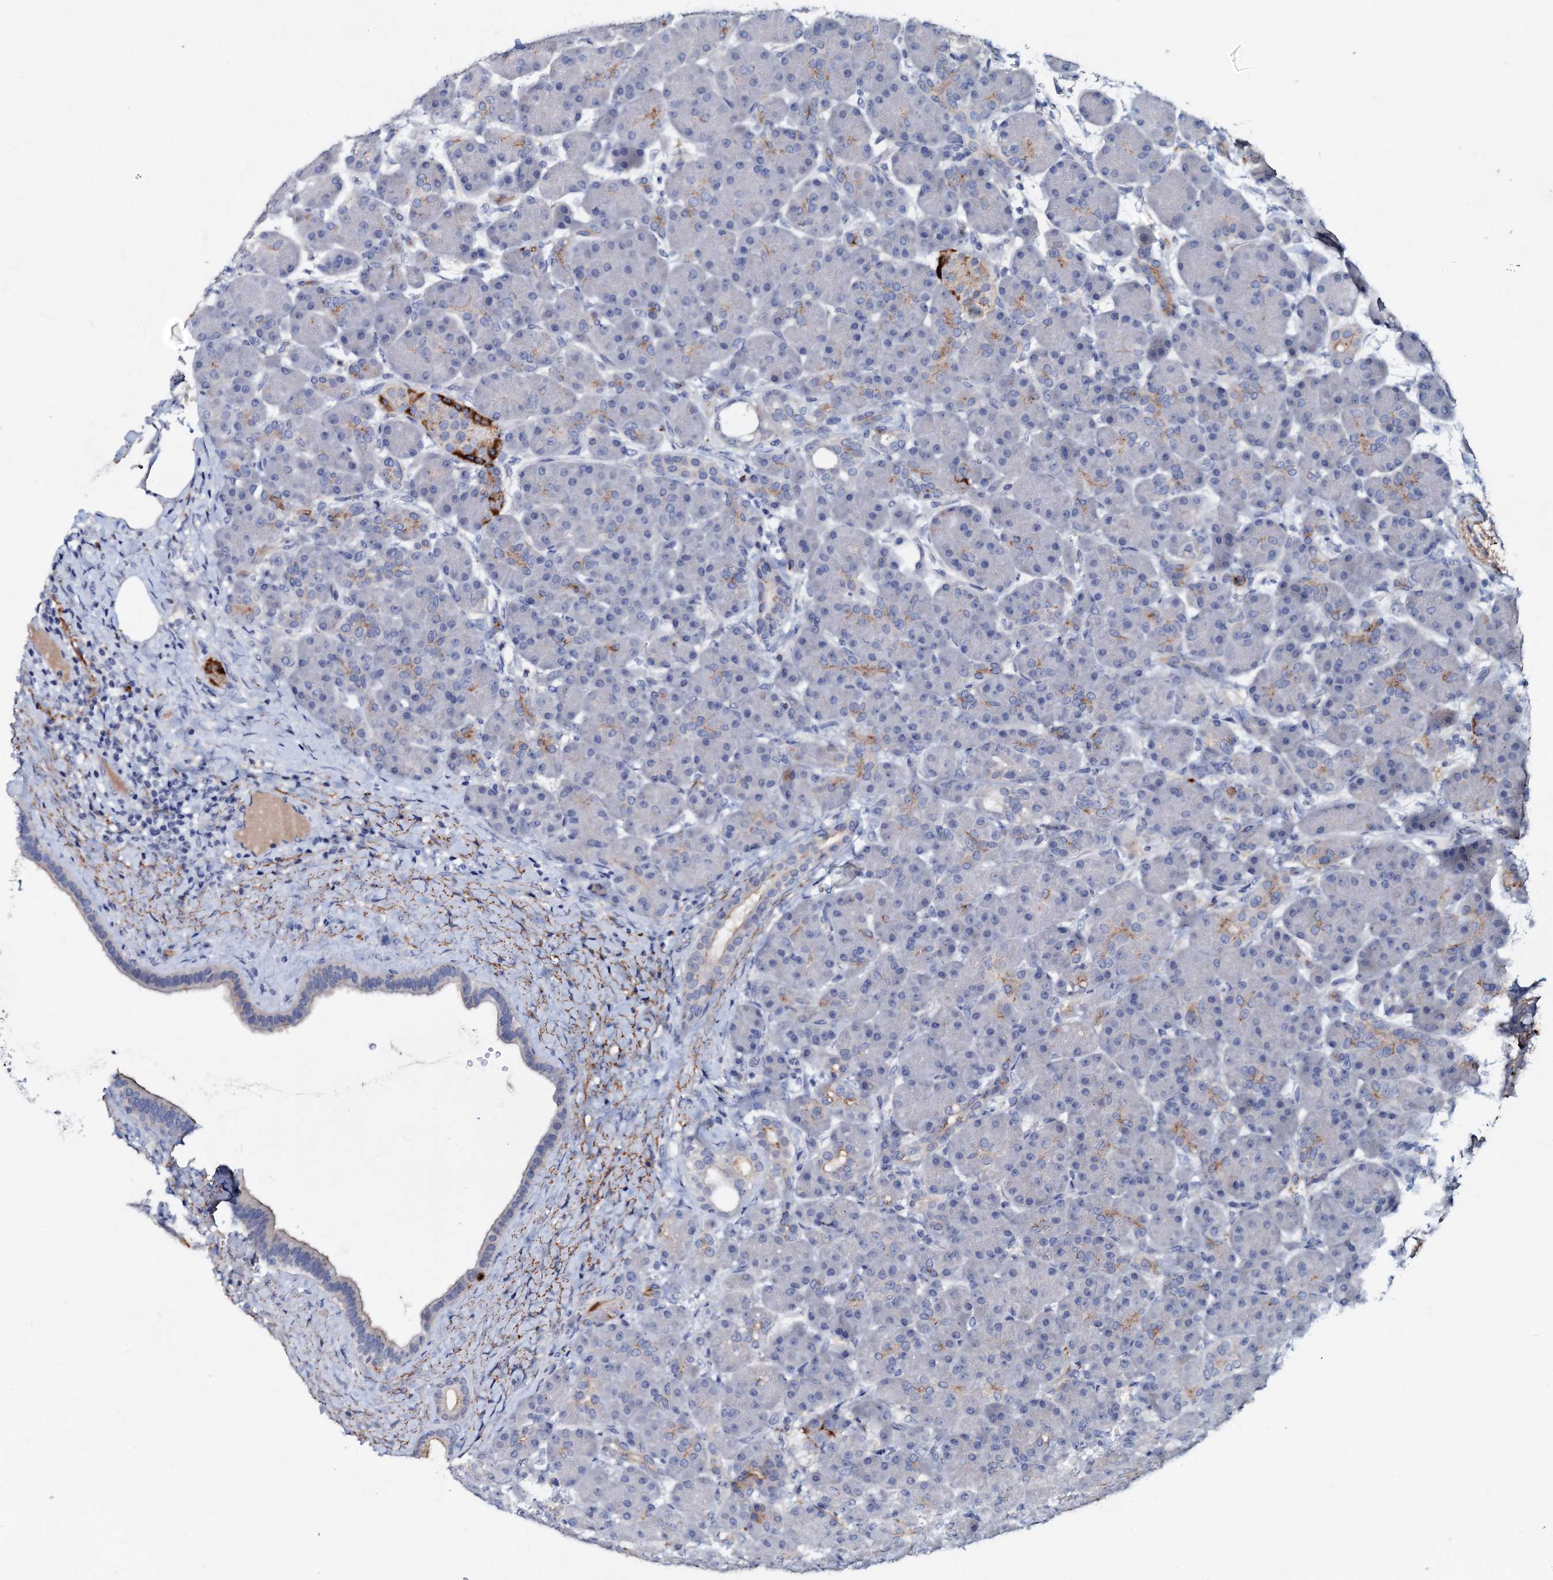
{"staining": {"intensity": "weak", "quantity": "<25%", "location": "cytoplasmic/membranous"}, "tissue": "pancreas", "cell_type": "Exocrine glandular cells", "image_type": "normal", "snomed": [{"axis": "morphology", "description": "Normal tissue, NOS"}, {"axis": "topography", "description": "Pancreas"}], "caption": "Immunohistochemical staining of normal pancreas exhibits no significant expression in exocrine glandular cells.", "gene": "MANSC4", "patient": {"sex": "male", "age": 63}}